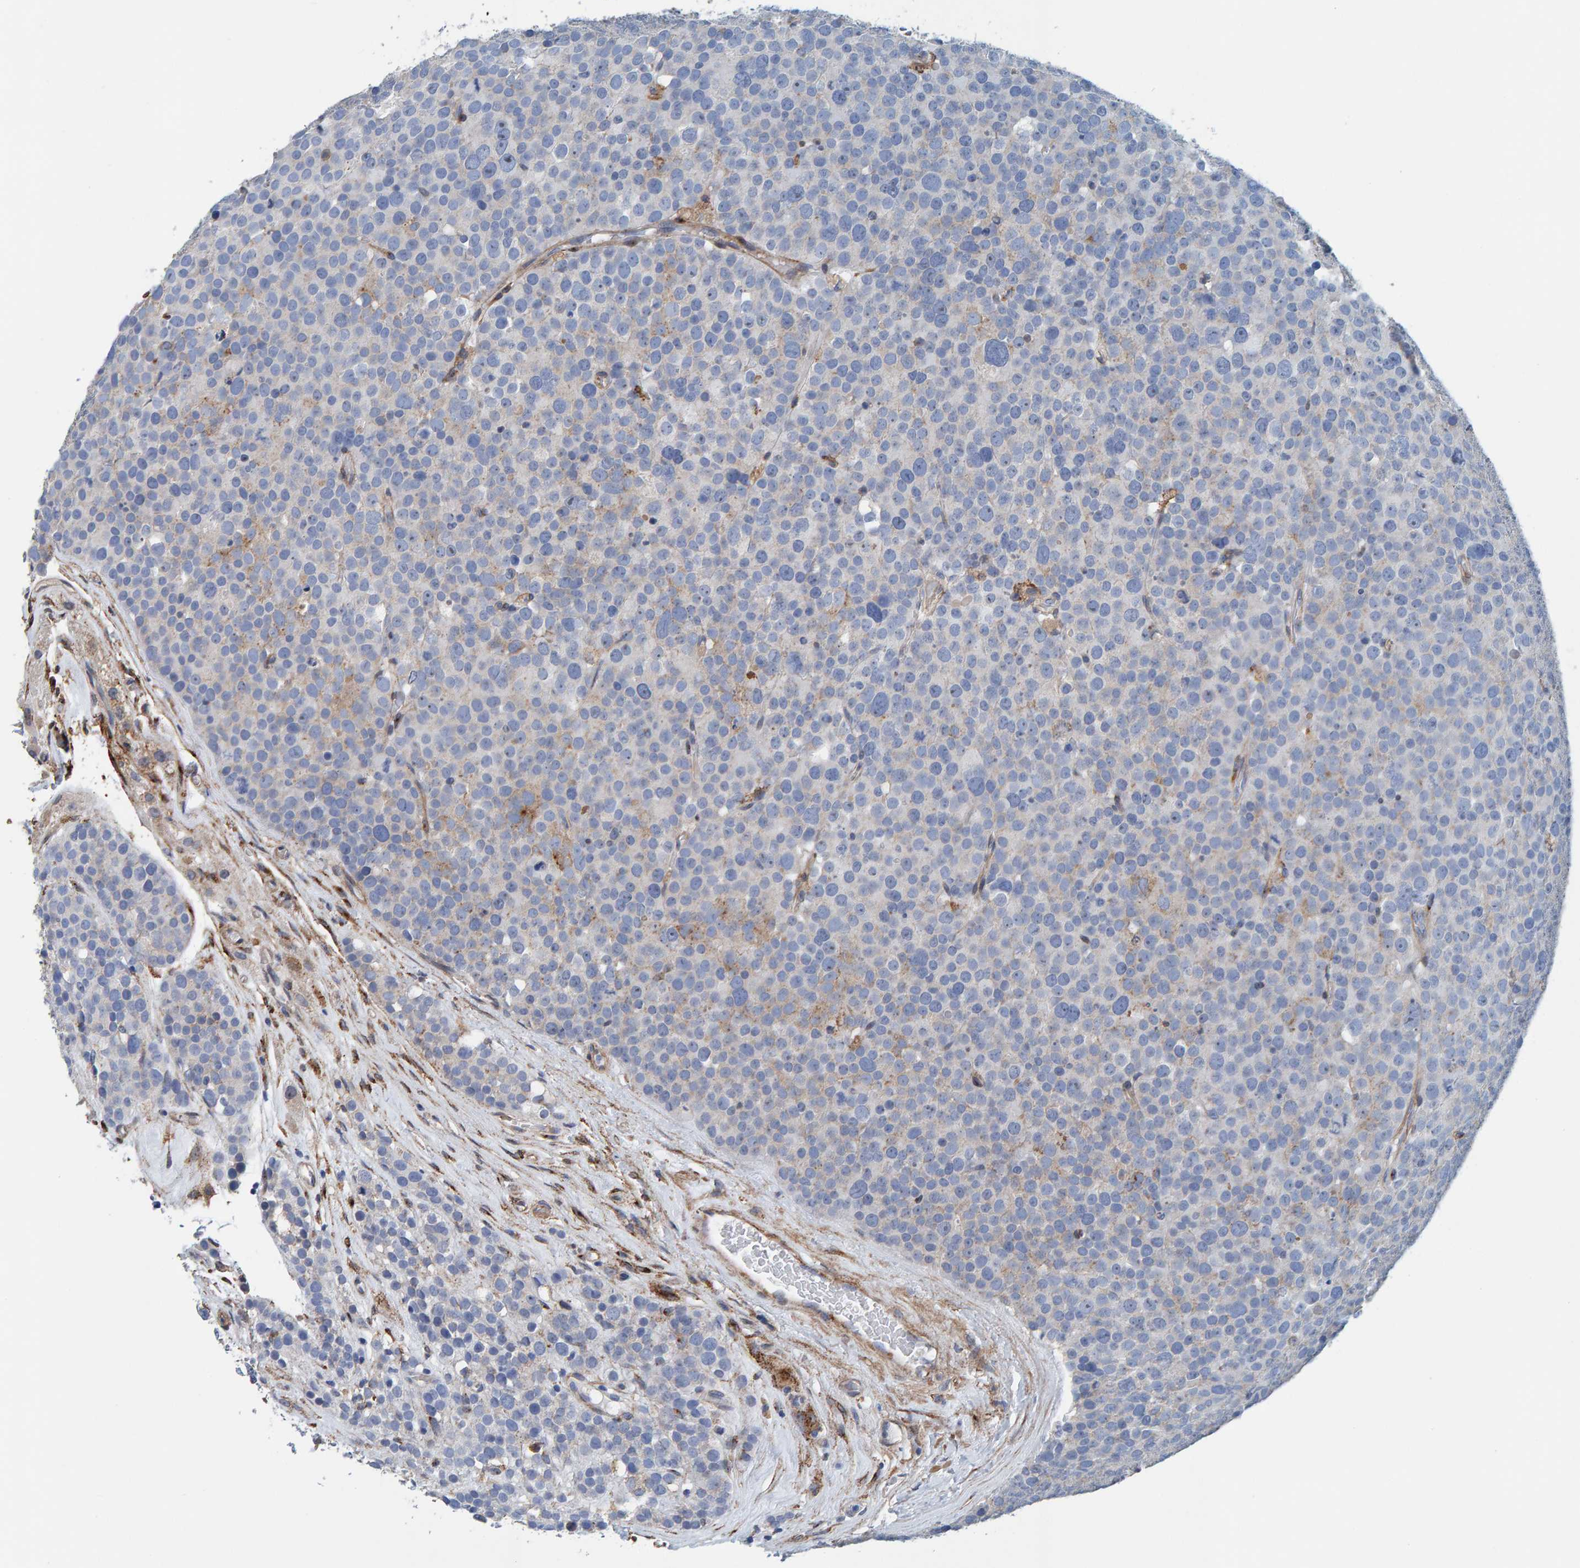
{"staining": {"intensity": "negative", "quantity": "none", "location": "none"}, "tissue": "testis cancer", "cell_type": "Tumor cells", "image_type": "cancer", "snomed": [{"axis": "morphology", "description": "Seminoma, NOS"}, {"axis": "topography", "description": "Testis"}], "caption": "Protein analysis of seminoma (testis) reveals no significant expression in tumor cells.", "gene": "LRP1", "patient": {"sex": "male", "age": 71}}